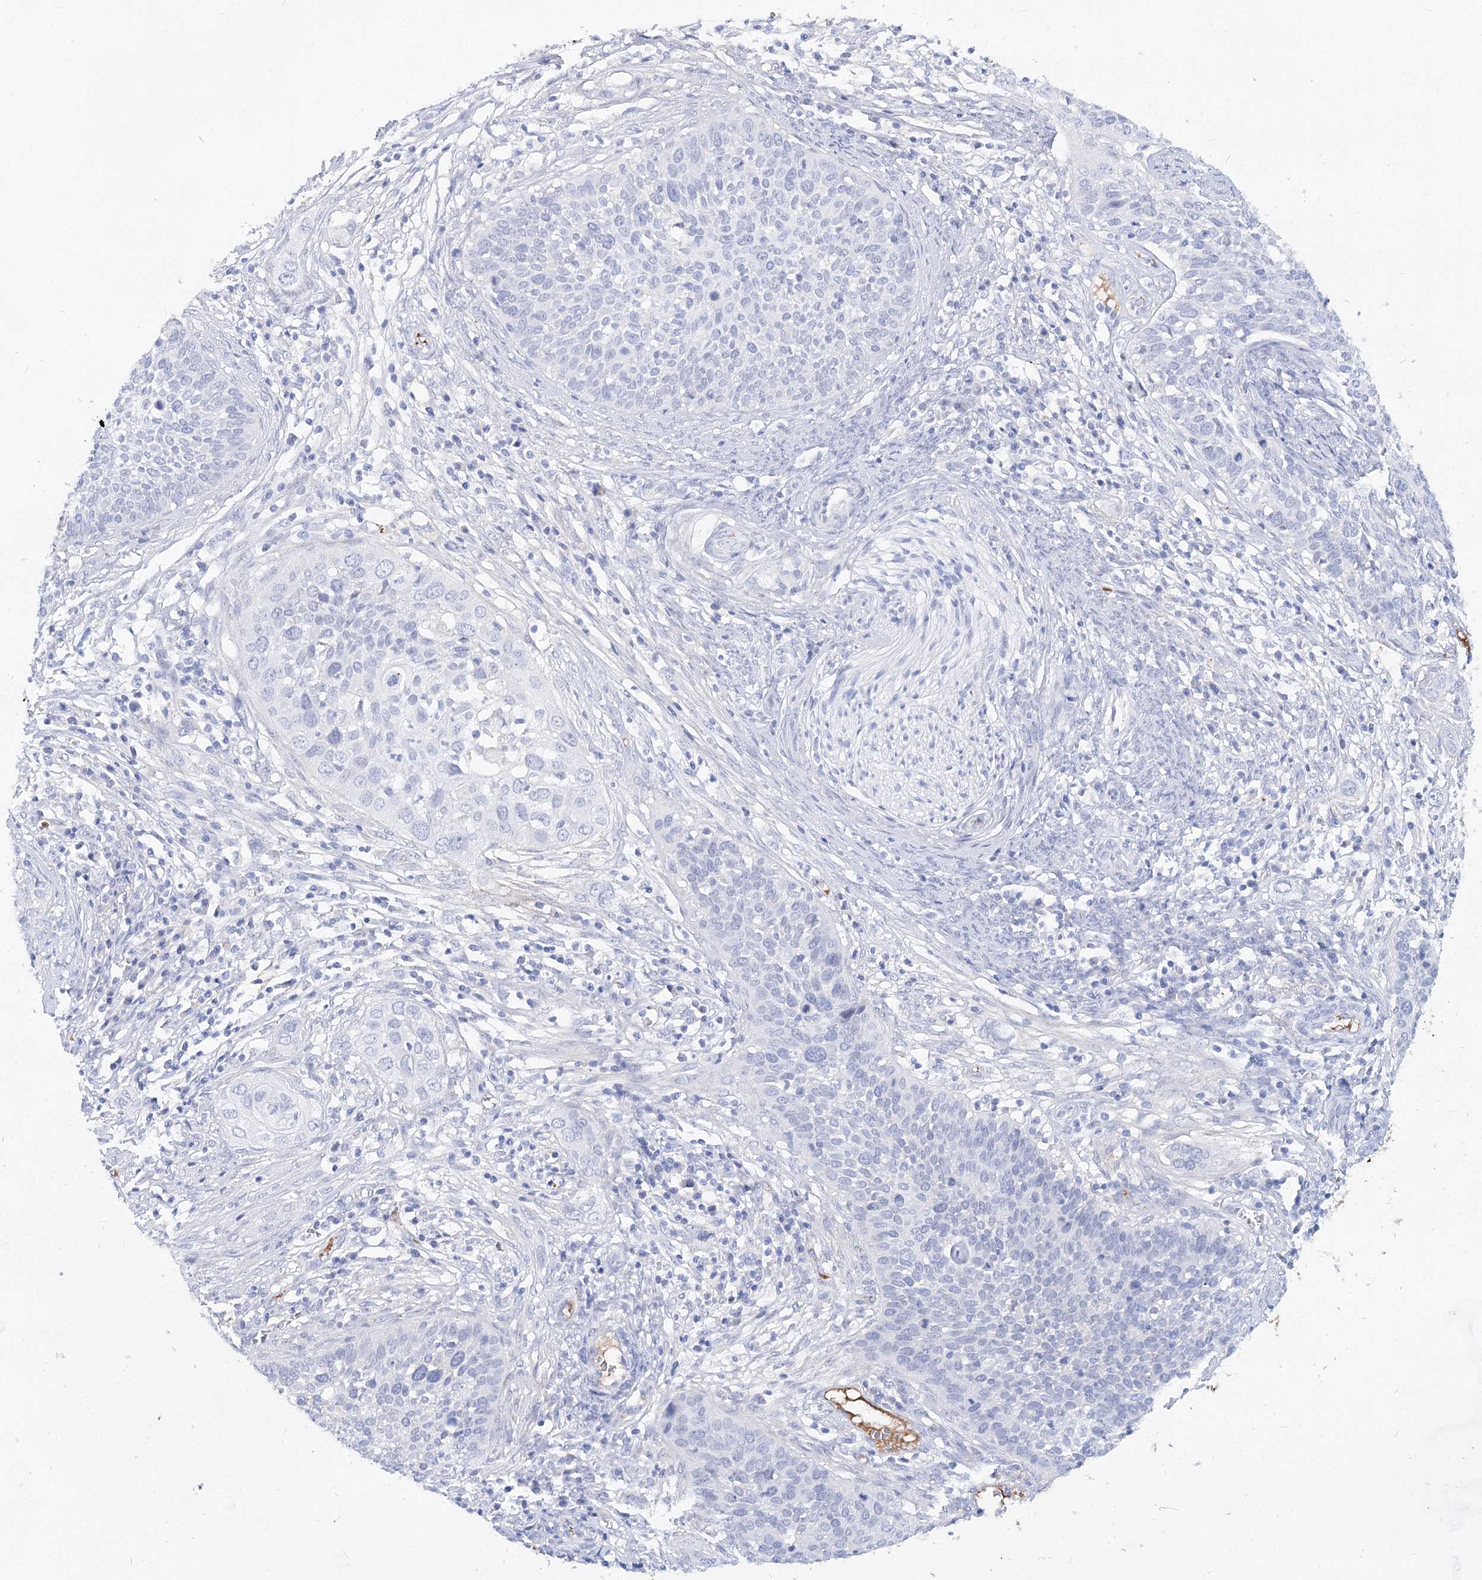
{"staining": {"intensity": "negative", "quantity": "none", "location": "none"}, "tissue": "cervical cancer", "cell_type": "Tumor cells", "image_type": "cancer", "snomed": [{"axis": "morphology", "description": "Squamous cell carcinoma, NOS"}, {"axis": "topography", "description": "Cervix"}], "caption": "This histopathology image is of cervical cancer stained with immunohistochemistry to label a protein in brown with the nuclei are counter-stained blue. There is no staining in tumor cells.", "gene": "TASOR2", "patient": {"sex": "female", "age": 34}}